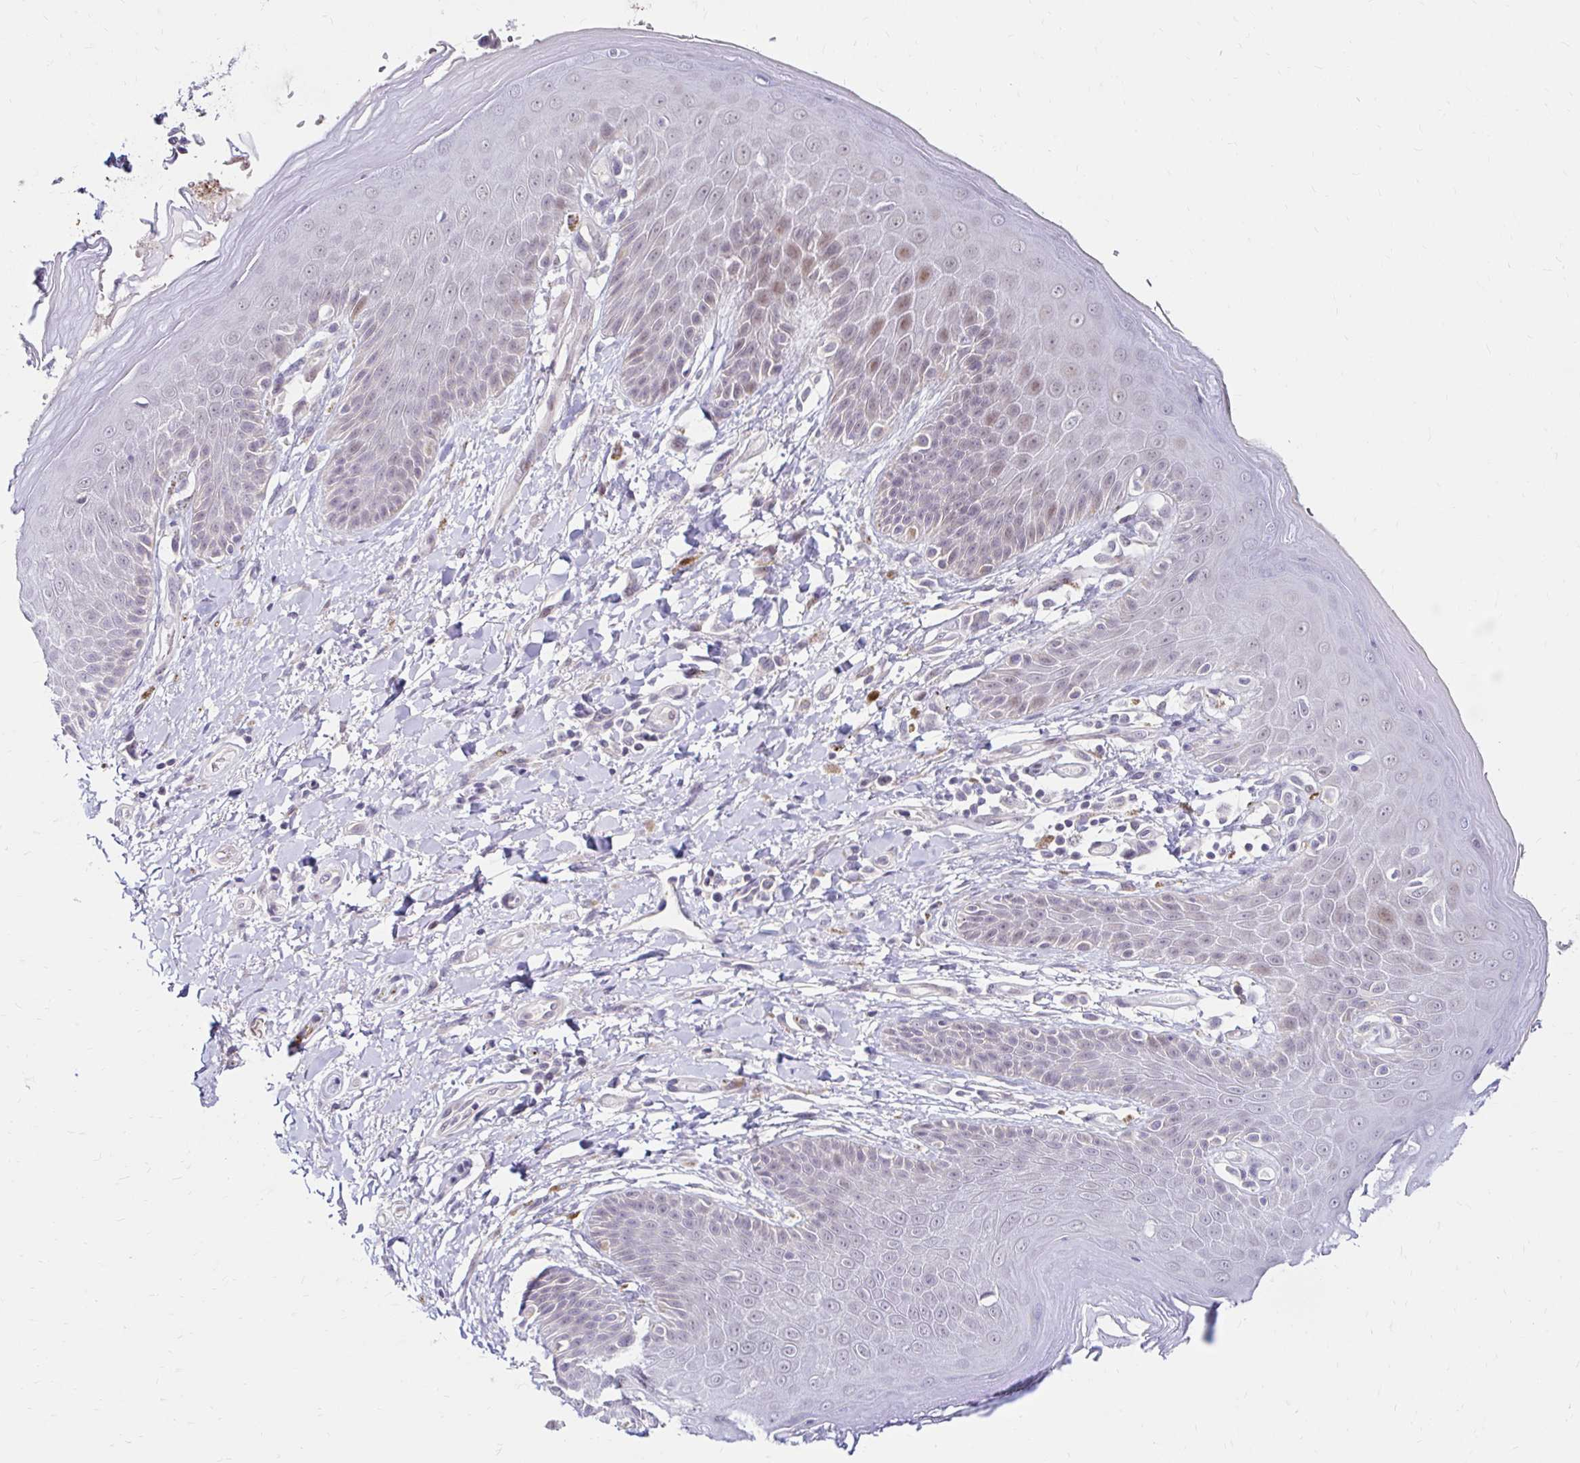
{"staining": {"intensity": "weak", "quantity": "<25%", "location": "cytoplasmic/membranous,nuclear"}, "tissue": "skin", "cell_type": "Epidermal cells", "image_type": "normal", "snomed": [{"axis": "morphology", "description": "Normal tissue, NOS"}, {"axis": "topography", "description": "Anal"}, {"axis": "topography", "description": "Peripheral nerve tissue"}], "caption": "Epidermal cells show no significant protein expression in normal skin. Brightfield microscopy of immunohistochemistry stained with DAB (brown) and hematoxylin (blue), captured at high magnification.", "gene": "GUCY1A1", "patient": {"sex": "male", "age": 51}}